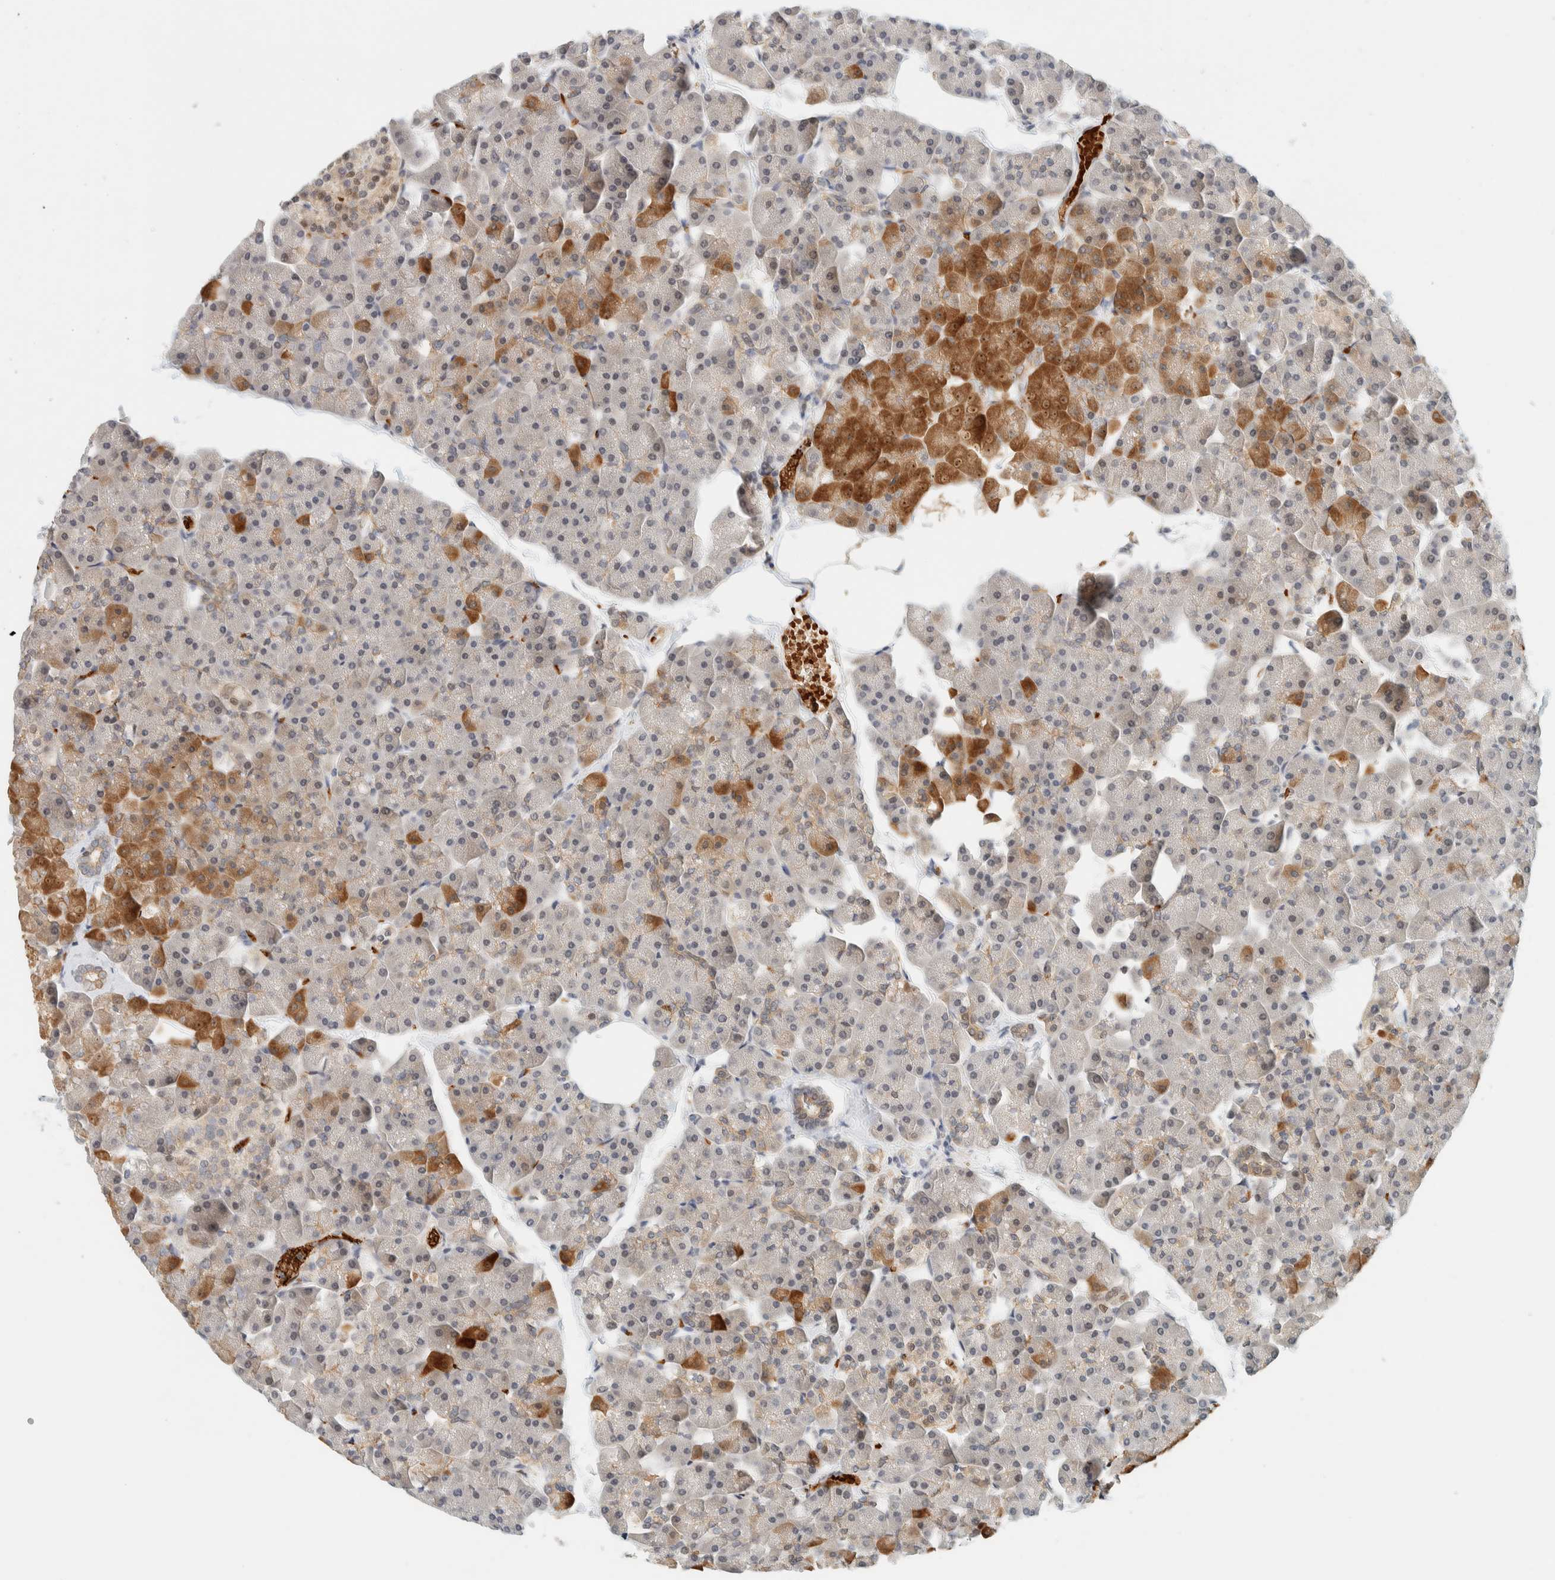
{"staining": {"intensity": "moderate", "quantity": "<25%", "location": "cytoplasmic/membranous"}, "tissue": "pancreas", "cell_type": "Exocrine glandular cells", "image_type": "normal", "snomed": [{"axis": "morphology", "description": "Normal tissue, NOS"}, {"axis": "topography", "description": "Pancreas"}], "caption": "Approximately <25% of exocrine glandular cells in normal pancreas exhibit moderate cytoplasmic/membranous protein expression as visualized by brown immunohistochemical staining.", "gene": "TSTD2", "patient": {"sex": "male", "age": 35}}